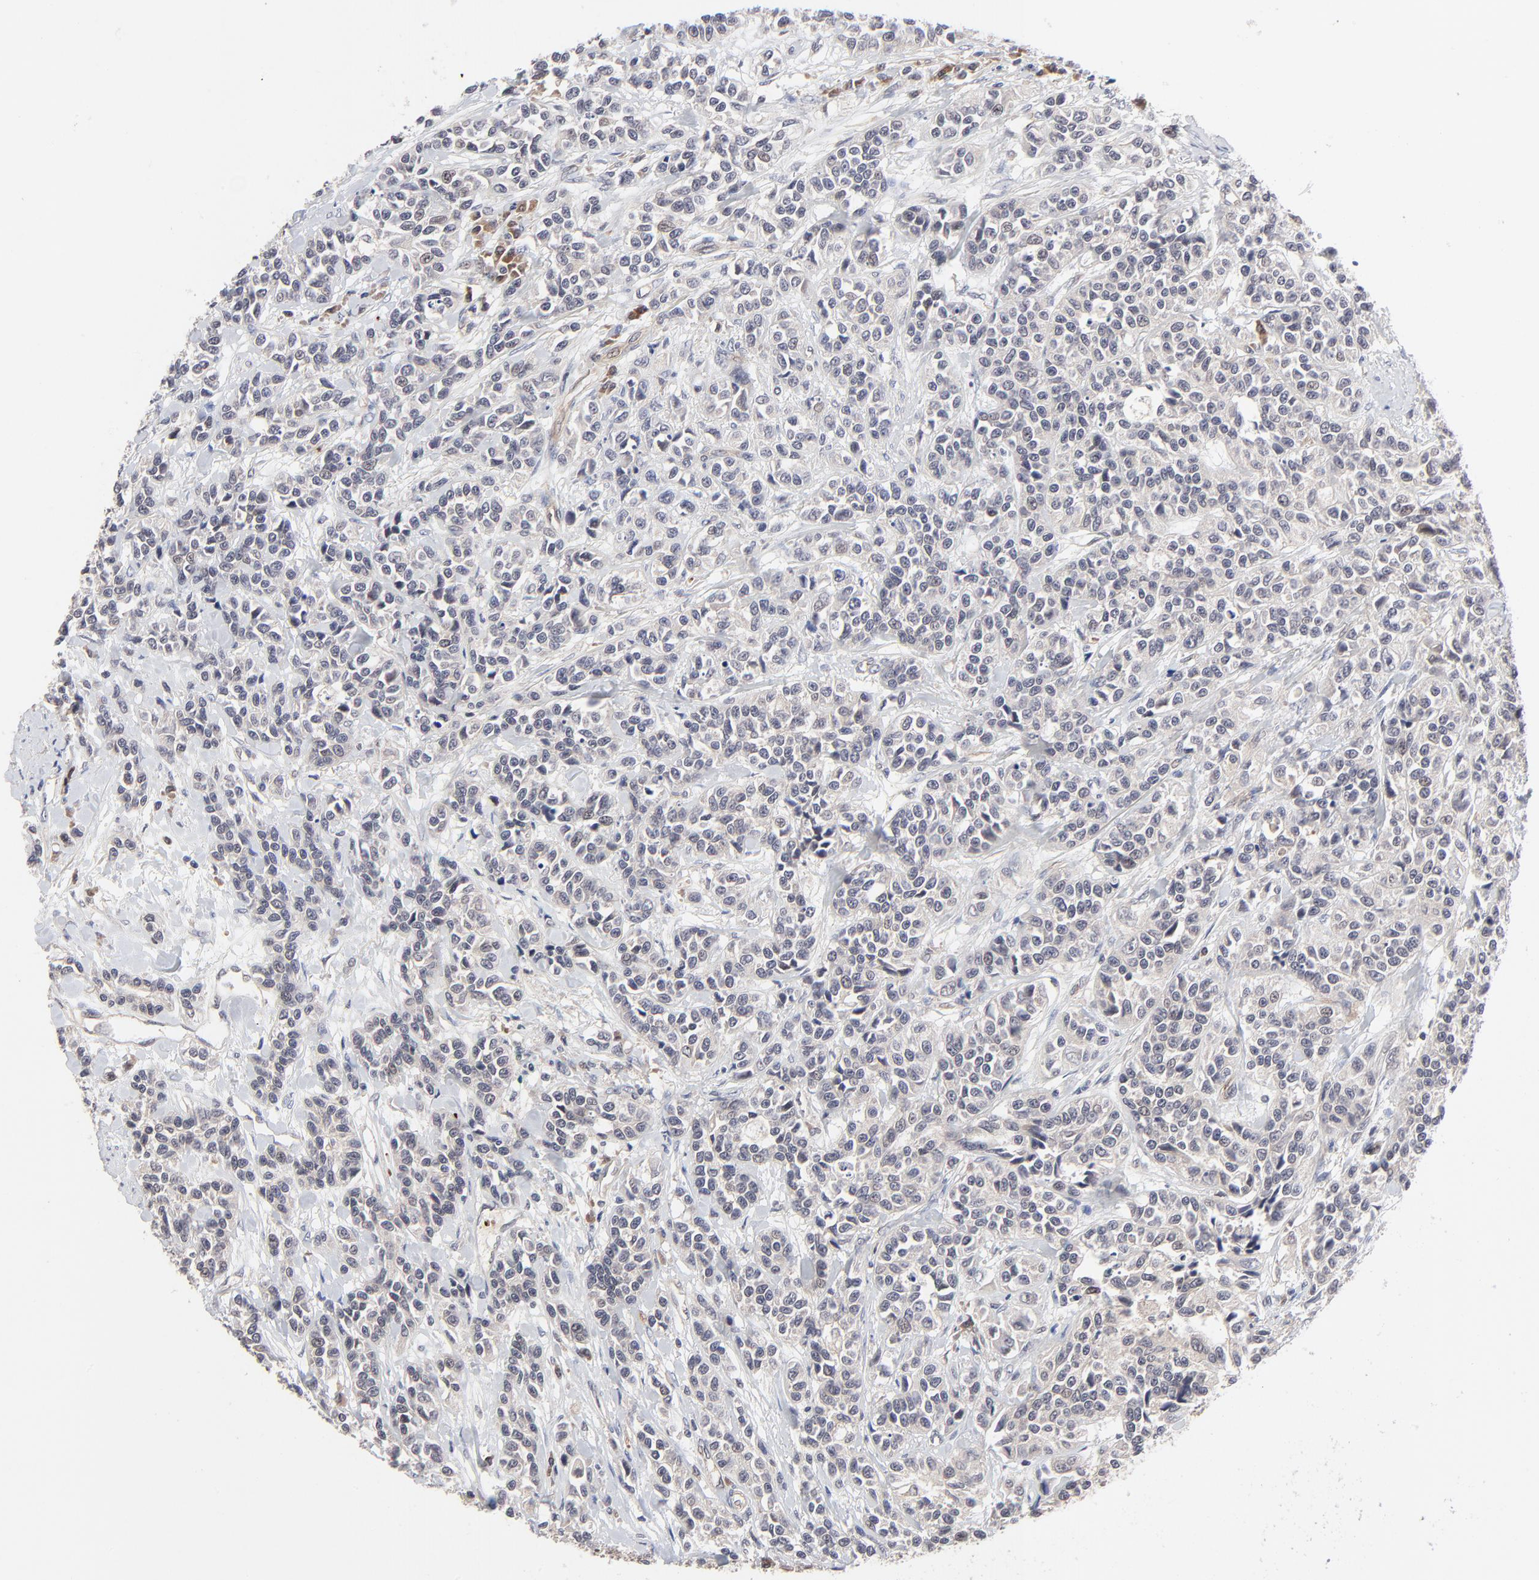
{"staining": {"intensity": "negative", "quantity": "none", "location": "none"}, "tissue": "urothelial cancer", "cell_type": "Tumor cells", "image_type": "cancer", "snomed": [{"axis": "morphology", "description": "Urothelial carcinoma, High grade"}, {"axis": "topography", "description": "Urinary bladder"}], "caption": "Urothelial carcinoma (high-grade) stained for a protein using immunohistochemistry exhibits no staining tumor cells.", "gene": "CASP10", "patient": {"sex": "female", "age": 81}}